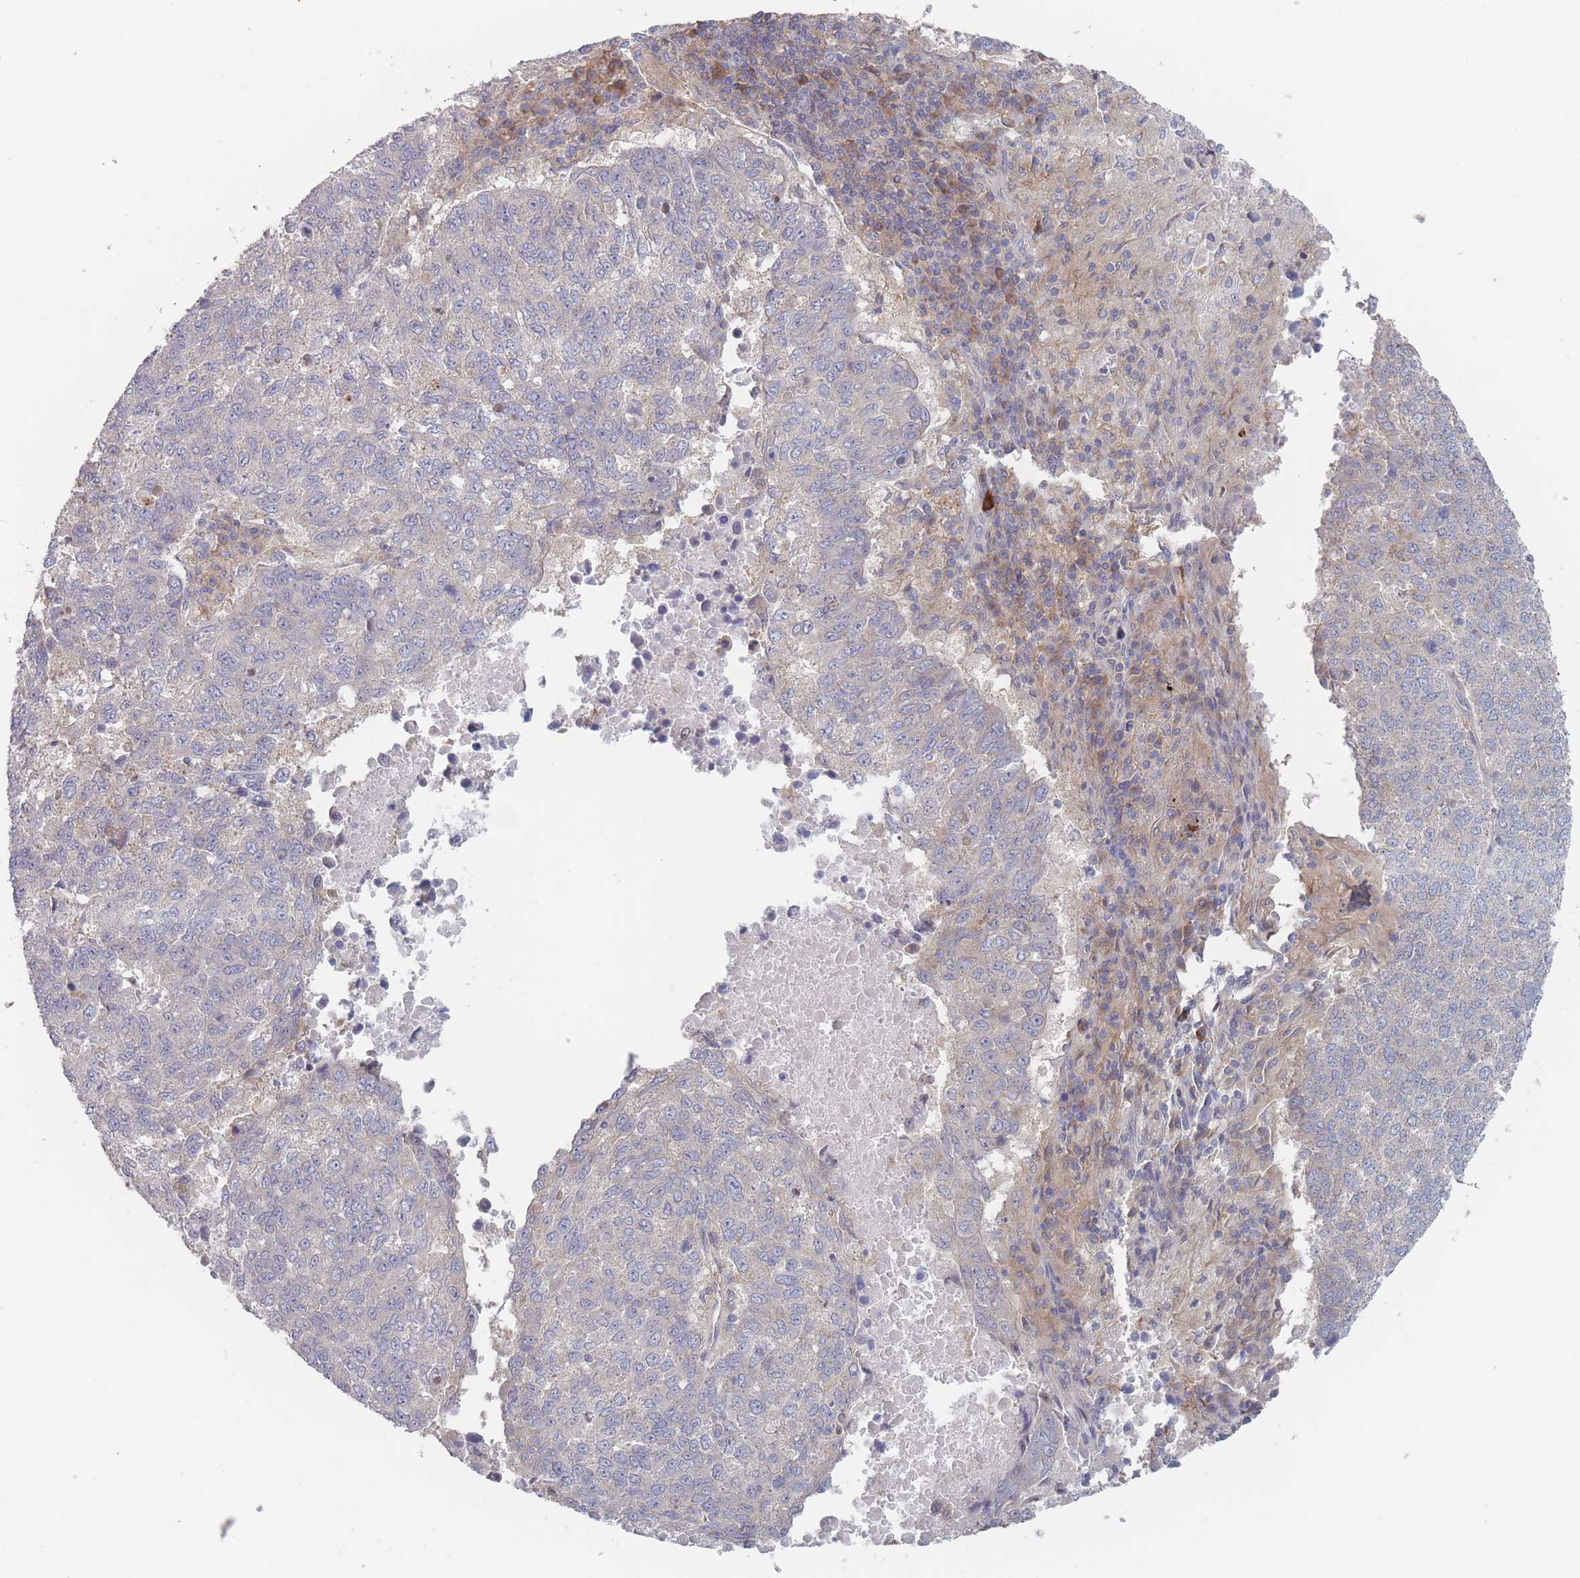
{"staining": {"intensity": "negative", "quantity": "none", "location": "none"}, "tissue": "lung cancer", "cell_type": "Tumor cells", "image_type": "cancer", "snomed": [{"axis": "morphology", "description": "Squamous cell carcinoma, NOS"}, {"axis": "topography", "description": "Lung"}], "caption": "A micrograph of human squamous cell carcinoma (lung) is negative for staining in tumor cells. Brightfield microscopy of immunohistochemistry (IHC) stained with DAB (3,3'-diaminobenzidine) (brown) and hematoxylin (blue), captured at high magnification.", "gene": "EFCC1", "patient": {"sex": "male", "age": 73}}